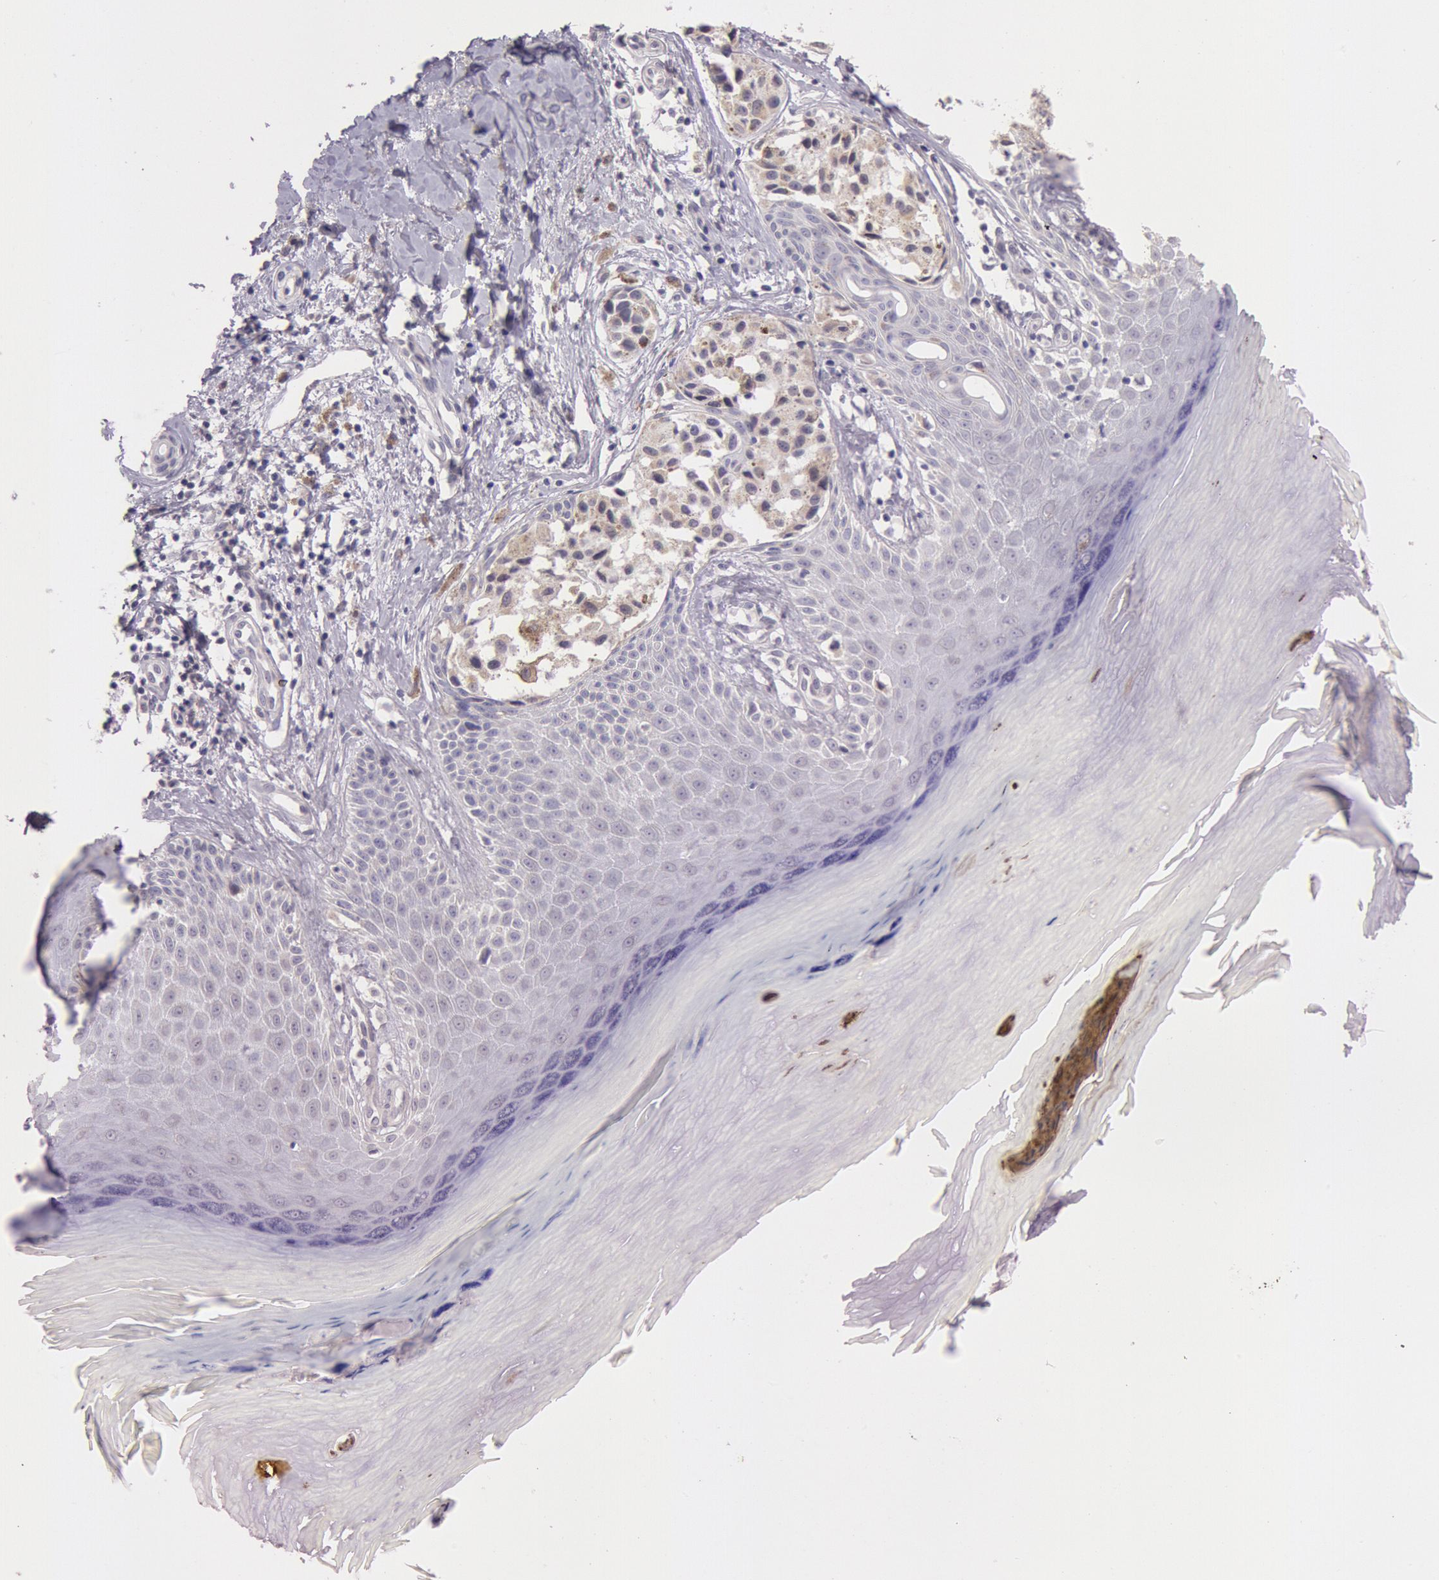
{"staining": {"intensity": "negative", "quantity": "none", "location": "none"}, "tissue": "melanoma", "cell_type": "Tumor cells", "image_type": "cancer", "snomed": [{"axis": "morphology", "description": "Malignant melanoma, NOS"}, {"axis": "topography", "description": "Skin"}], "caption": "The image shows no significant expression in tumor cells of malignant melanoma.", "gene": "KDM6A", "patient": {"sex": "male", "age": 79}}